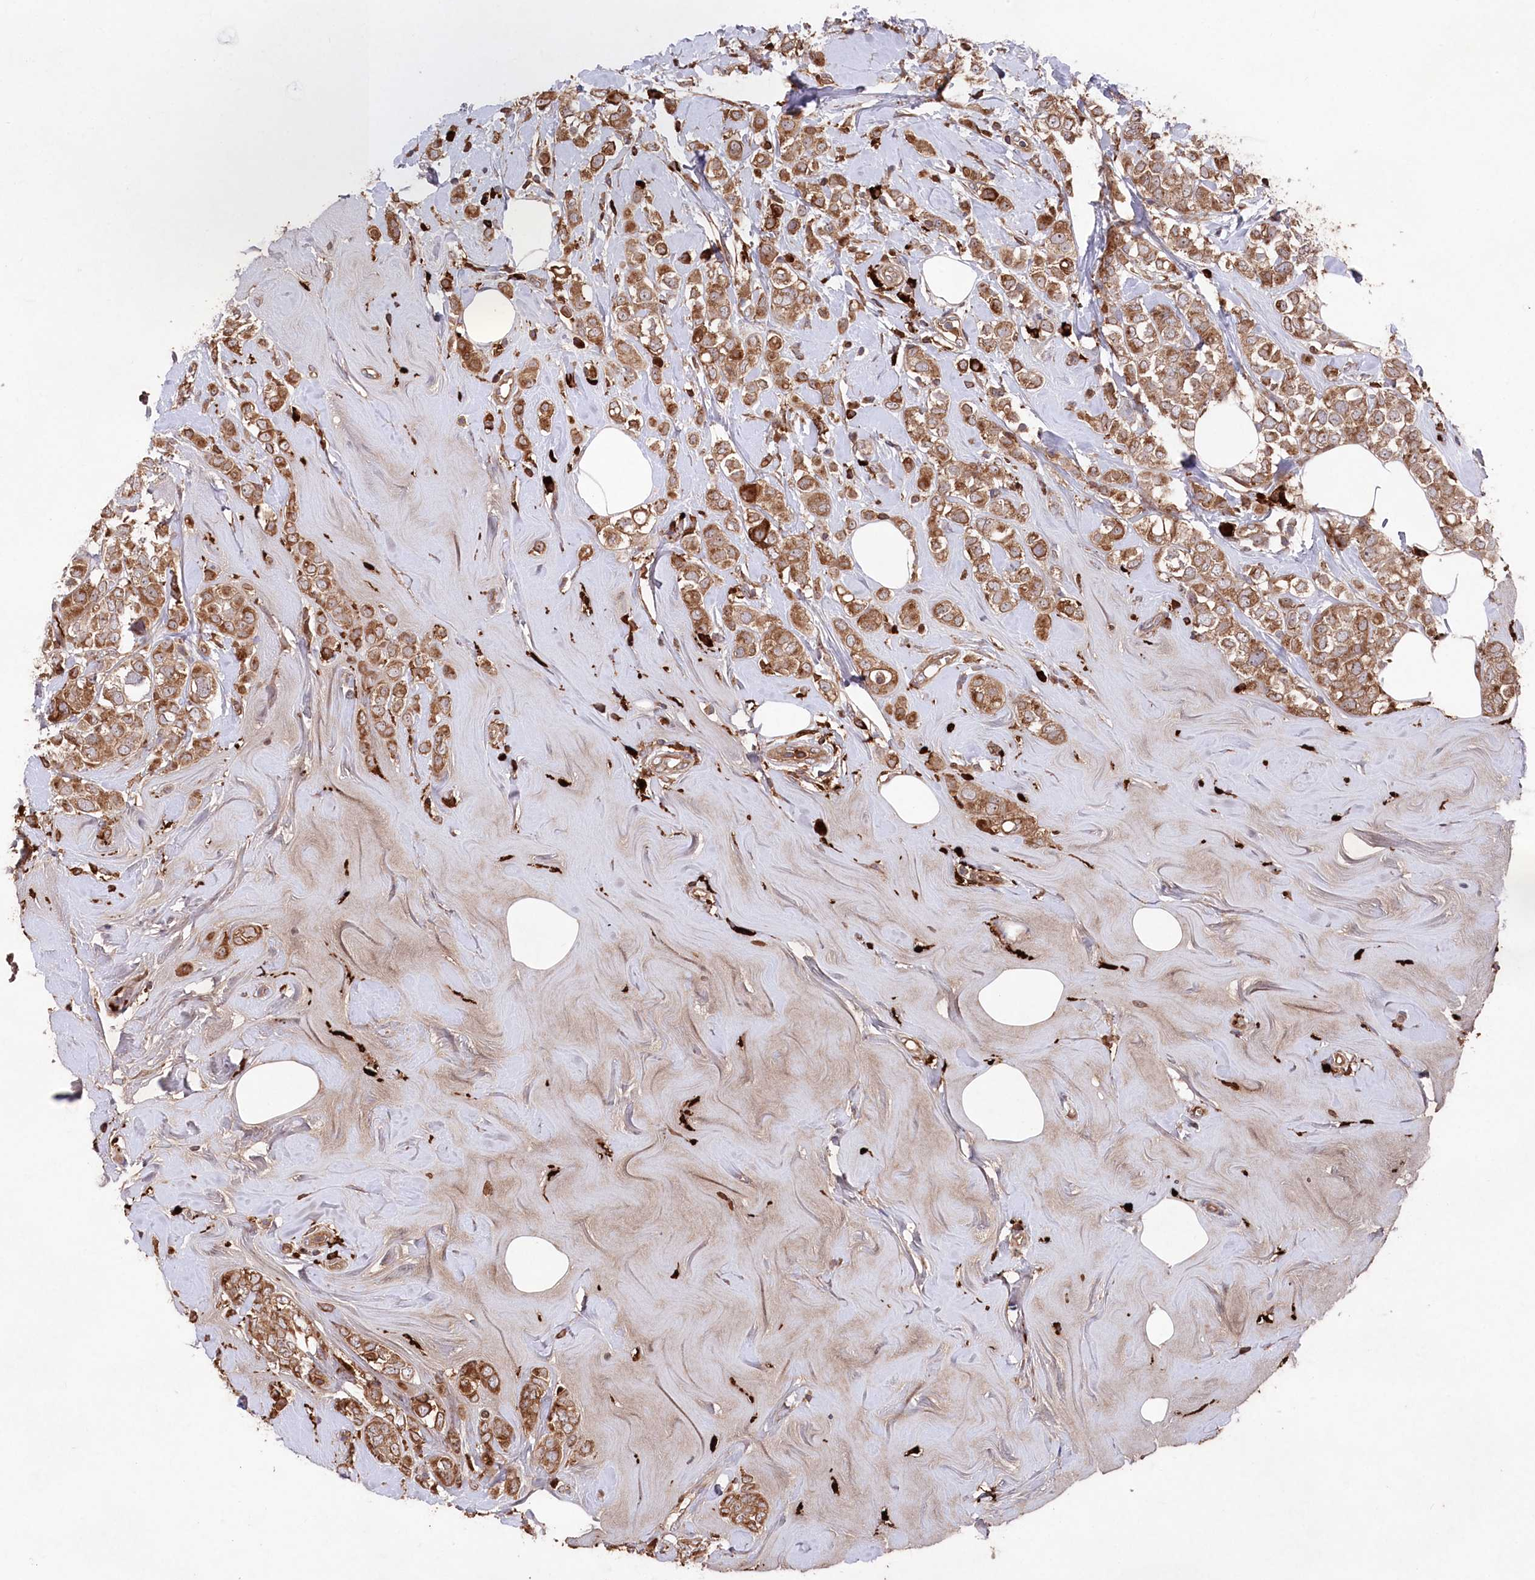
{"staining": {"intensity": "moderate", "quantity": ">75%", "location": "cytoplasmic/membranous"}, "tissue": "breast cancer", "cell_type": "Tumor cells", "image_type": "cancer", "snomed": [{"axis": "morphology", "description": "Lobular carcinoma"}, {"axis": "topography", "description": "Breast"}], "caption": "Tumor cells demonstrate medium levels of moderate cytoplasmic/membranous positivity in approximately >75% of cells in lobular carcinoma (breast).", "gene": "PPP1R21", "patient": {"sex": "female", "age": 47}}